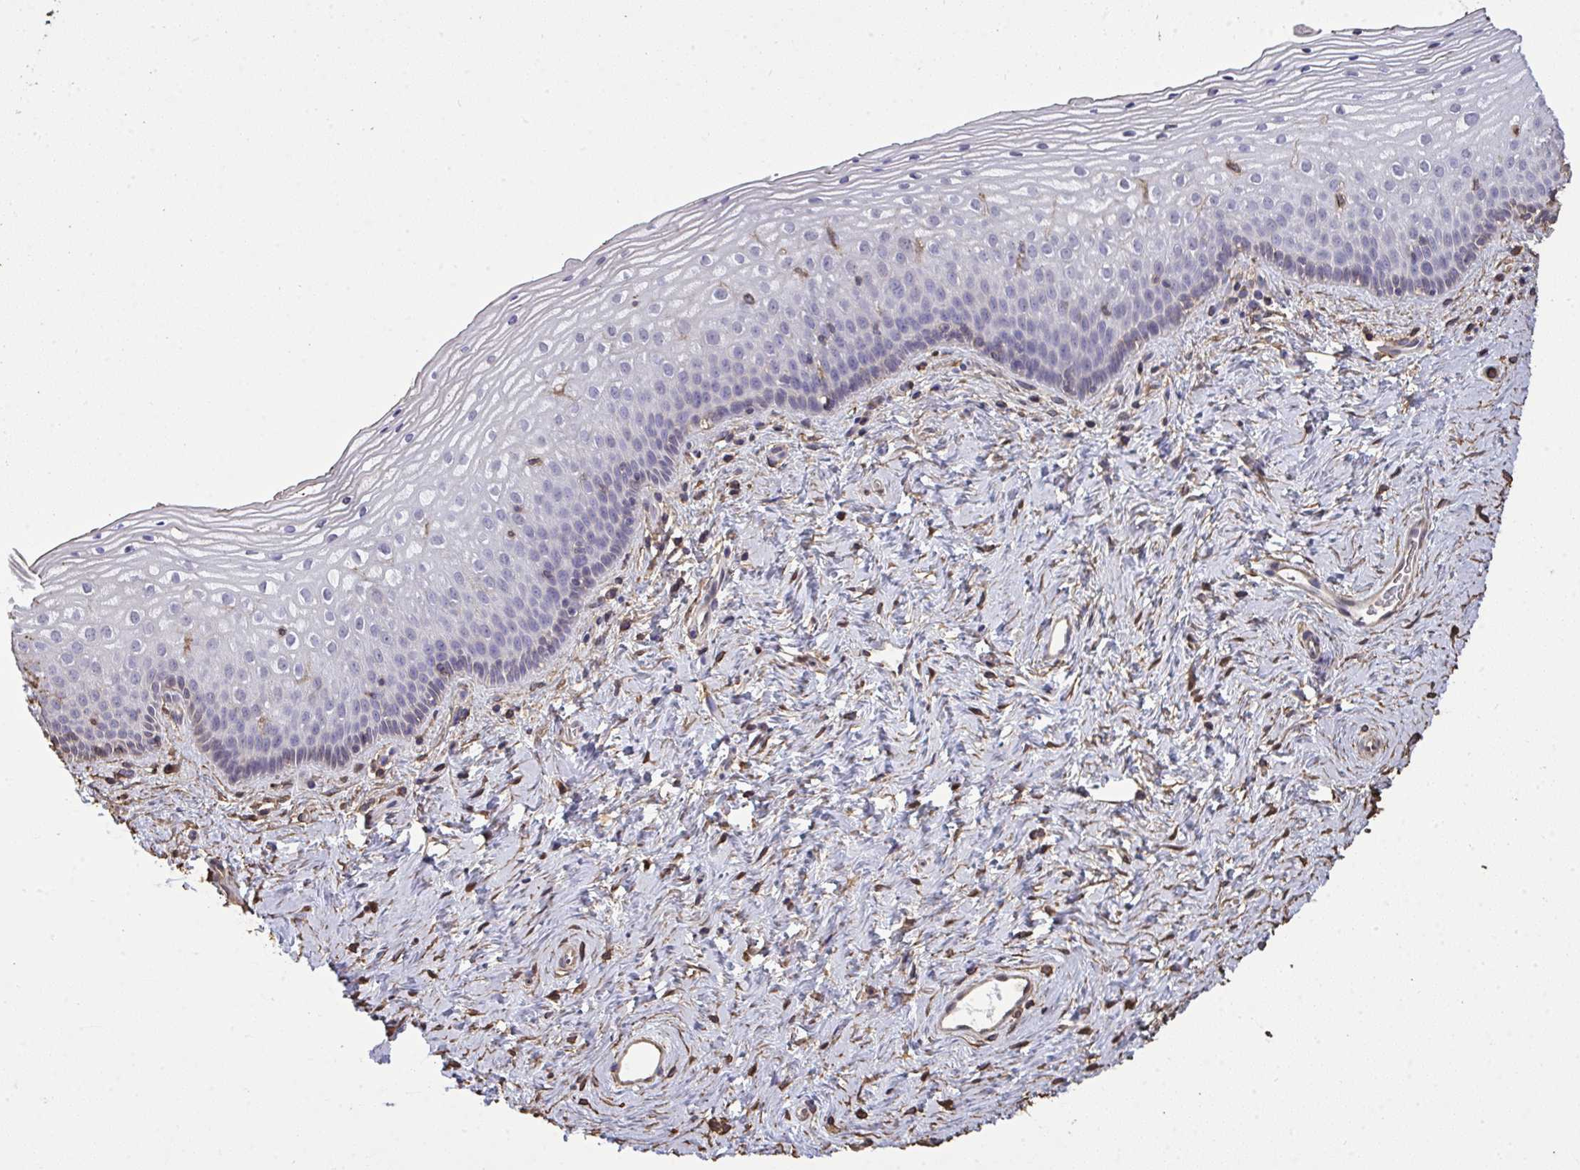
{"staining": {"intensity": "weak", "quantity": "<25%", "location": "cytoplasmic/membranous"}, "tissue": "vagina", "cell_type": "Squamous epithelial cells", "image_type": "normal", "snomed": [{"axis": "morphology", "description": "Normal tissue, NOS"}, {"axis": "topography", "description": "Vagina"}], "caption": "IHC image of unremarkable vagina: human vagina stained with DAB (3,3'-diaminobenzidine) displays no significant protein staining in squamous epithelial cells.", "gene": "ANXA5", "patient": {"sex": "female", "age": 45}}